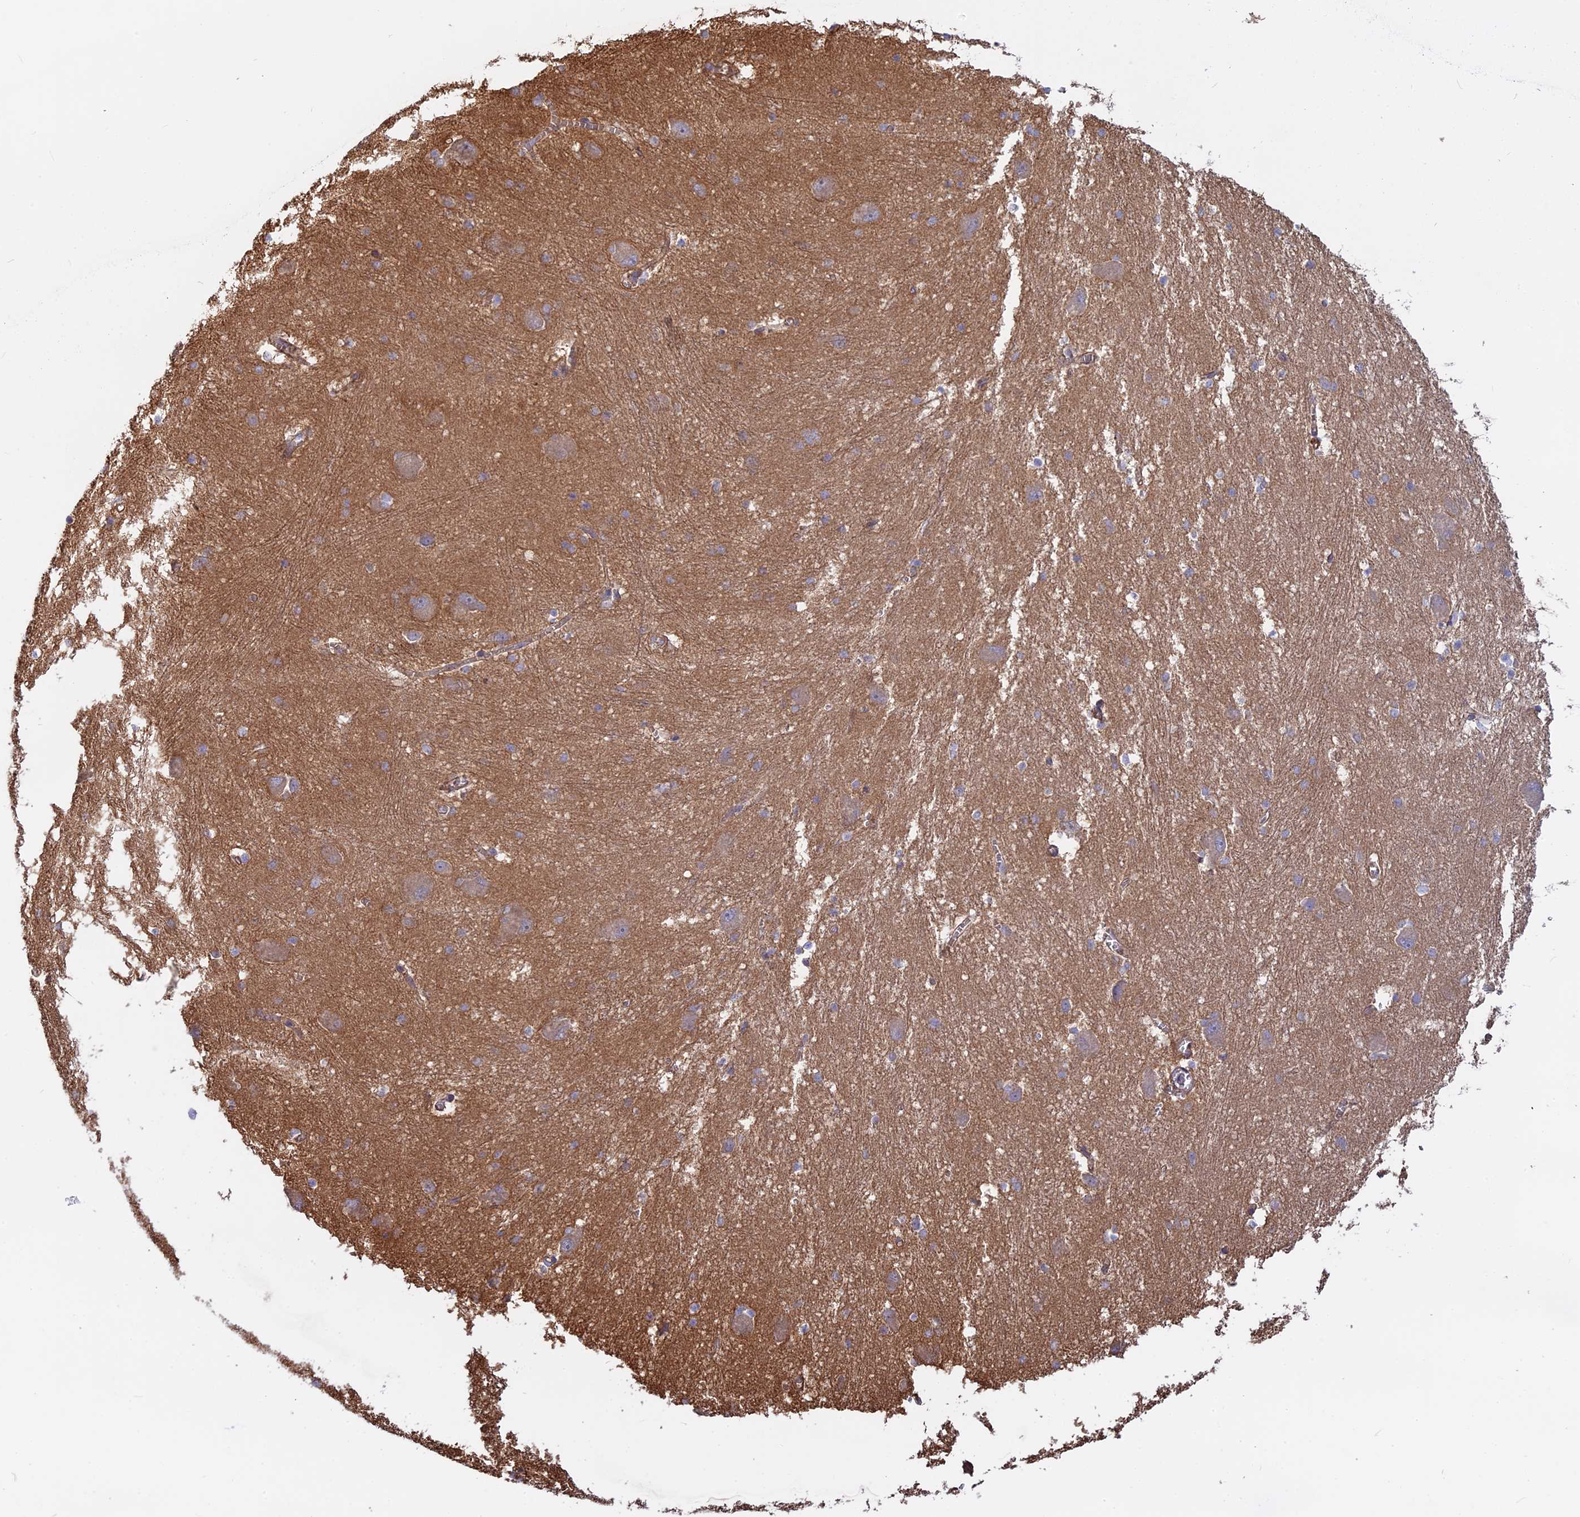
{"staining": {"intensity": "moderate", "quantity": "<25%", "location": "cytoplasmic/membranous"}, "tissue": "caudate", "cell_type": "Glial cells", "image_type": "normal", "snomed": [{"axis": "morphology", "description": "Normal tissue, NOS"}, {"axis": "topography", "description": "Lateral ventricle wall"}], "caption": "DAB immunohistochemical staining of benign caudate reveals moderate cytoplasmic/membranous protein staining in approximately <25% of glial cells.", "gene": "CNBD2", "patient": {"sex": "male", "age": 37}}